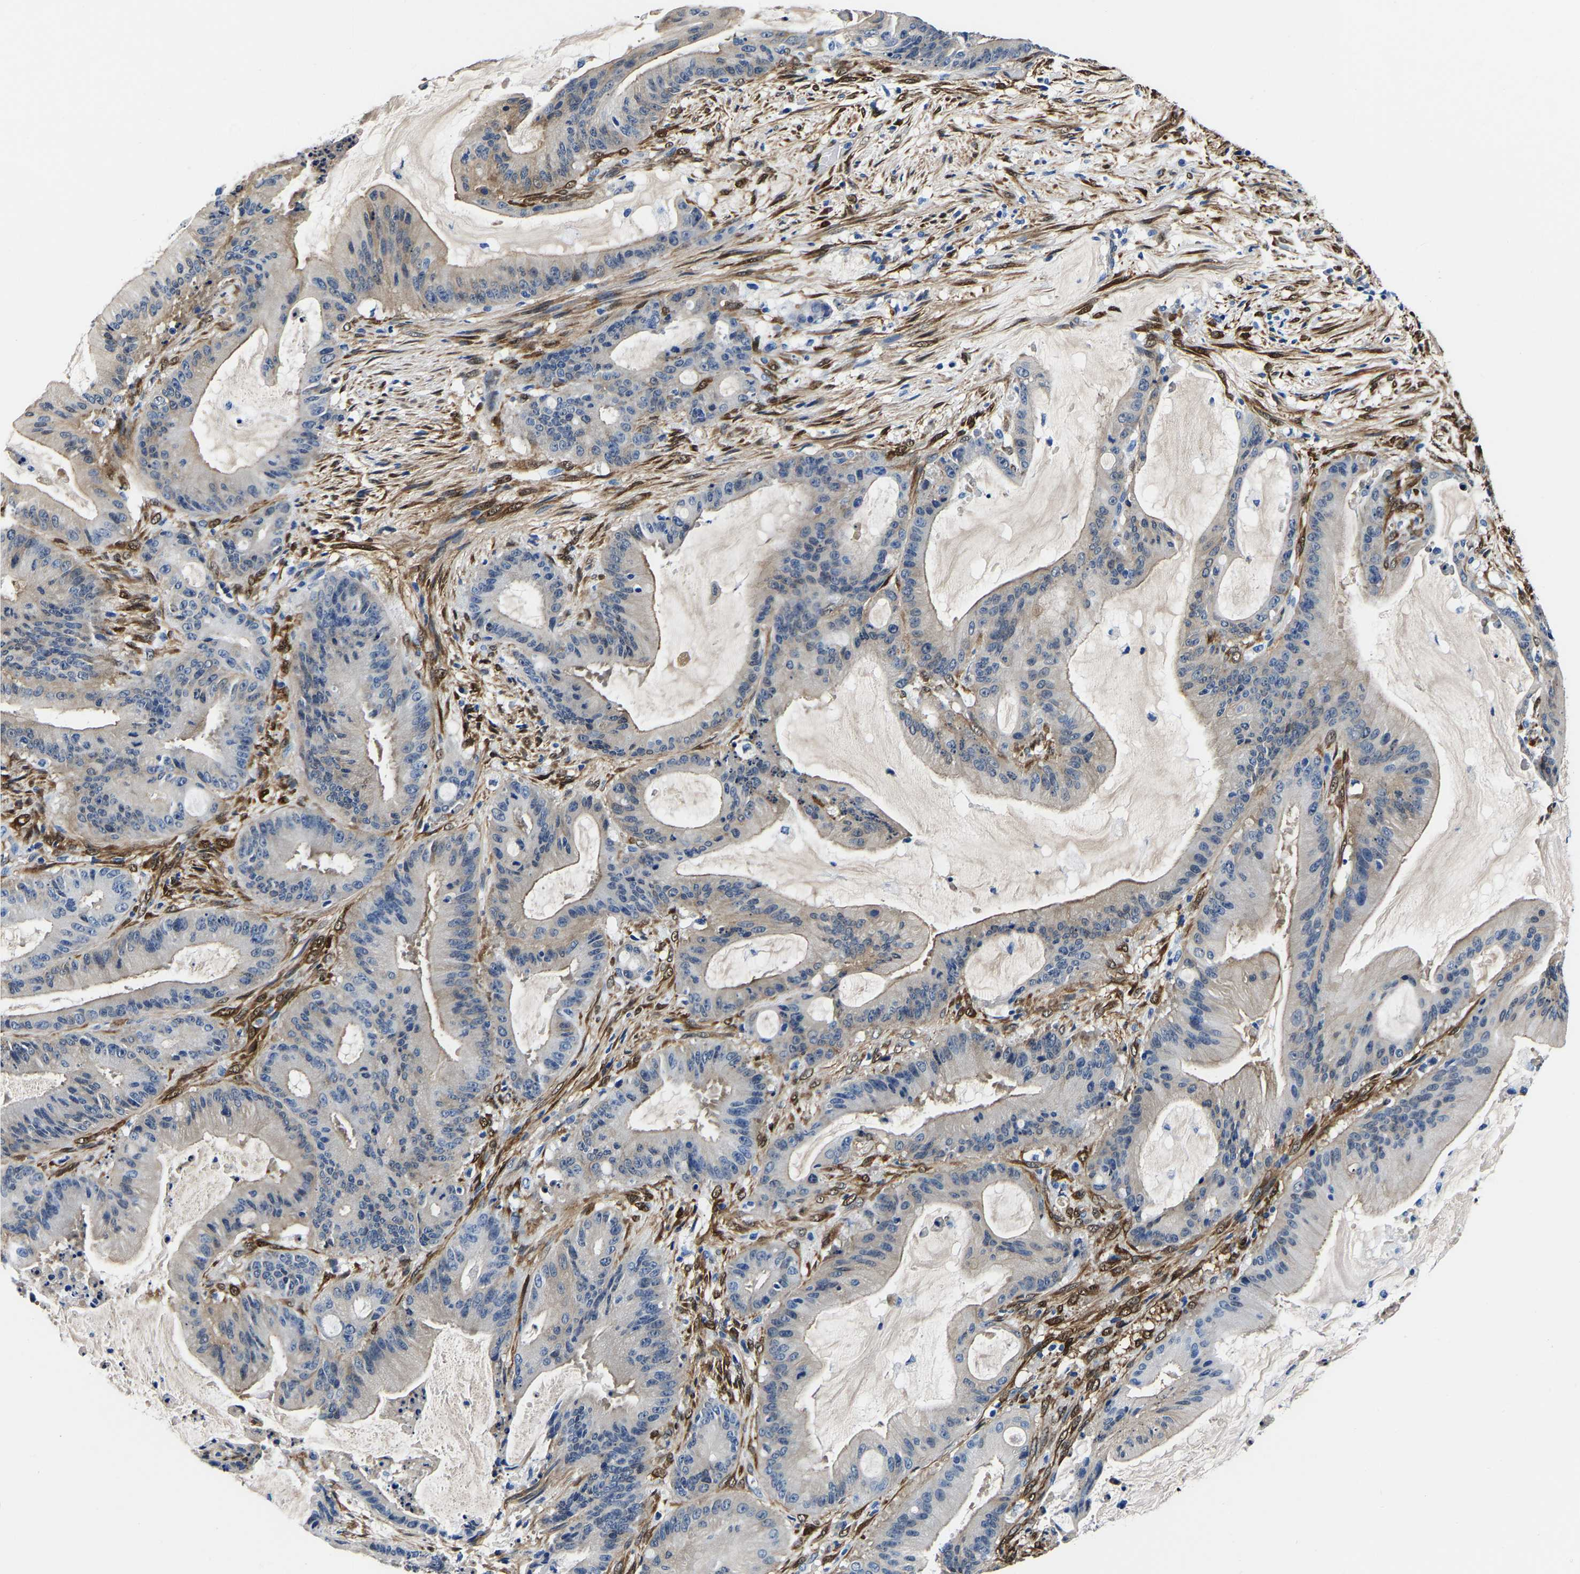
{"staining": {"intensity": "negative", "quantity": "none", "location": "none"}, "tissue": "liver cancer", "cell_type": "Tumor cells", "image_type": "cancer", "snomed": [{"axis": "morphology", "description": "Normal tissue, NOS"}, {"axis": "morphology", "description": "Cholangiocarcinoma"}, {"axis": "topography", "description": "Liver"}, {"axis": "topography", "description": "Peripheral nerve tissue"}], "caption": "Photomicrograph shows no protein positivity in tumor cells of liver cancer (cholangiocarcinoma) tissue.", "gene": "S100A13", "patient": {"sex": "female", "age": 73}}